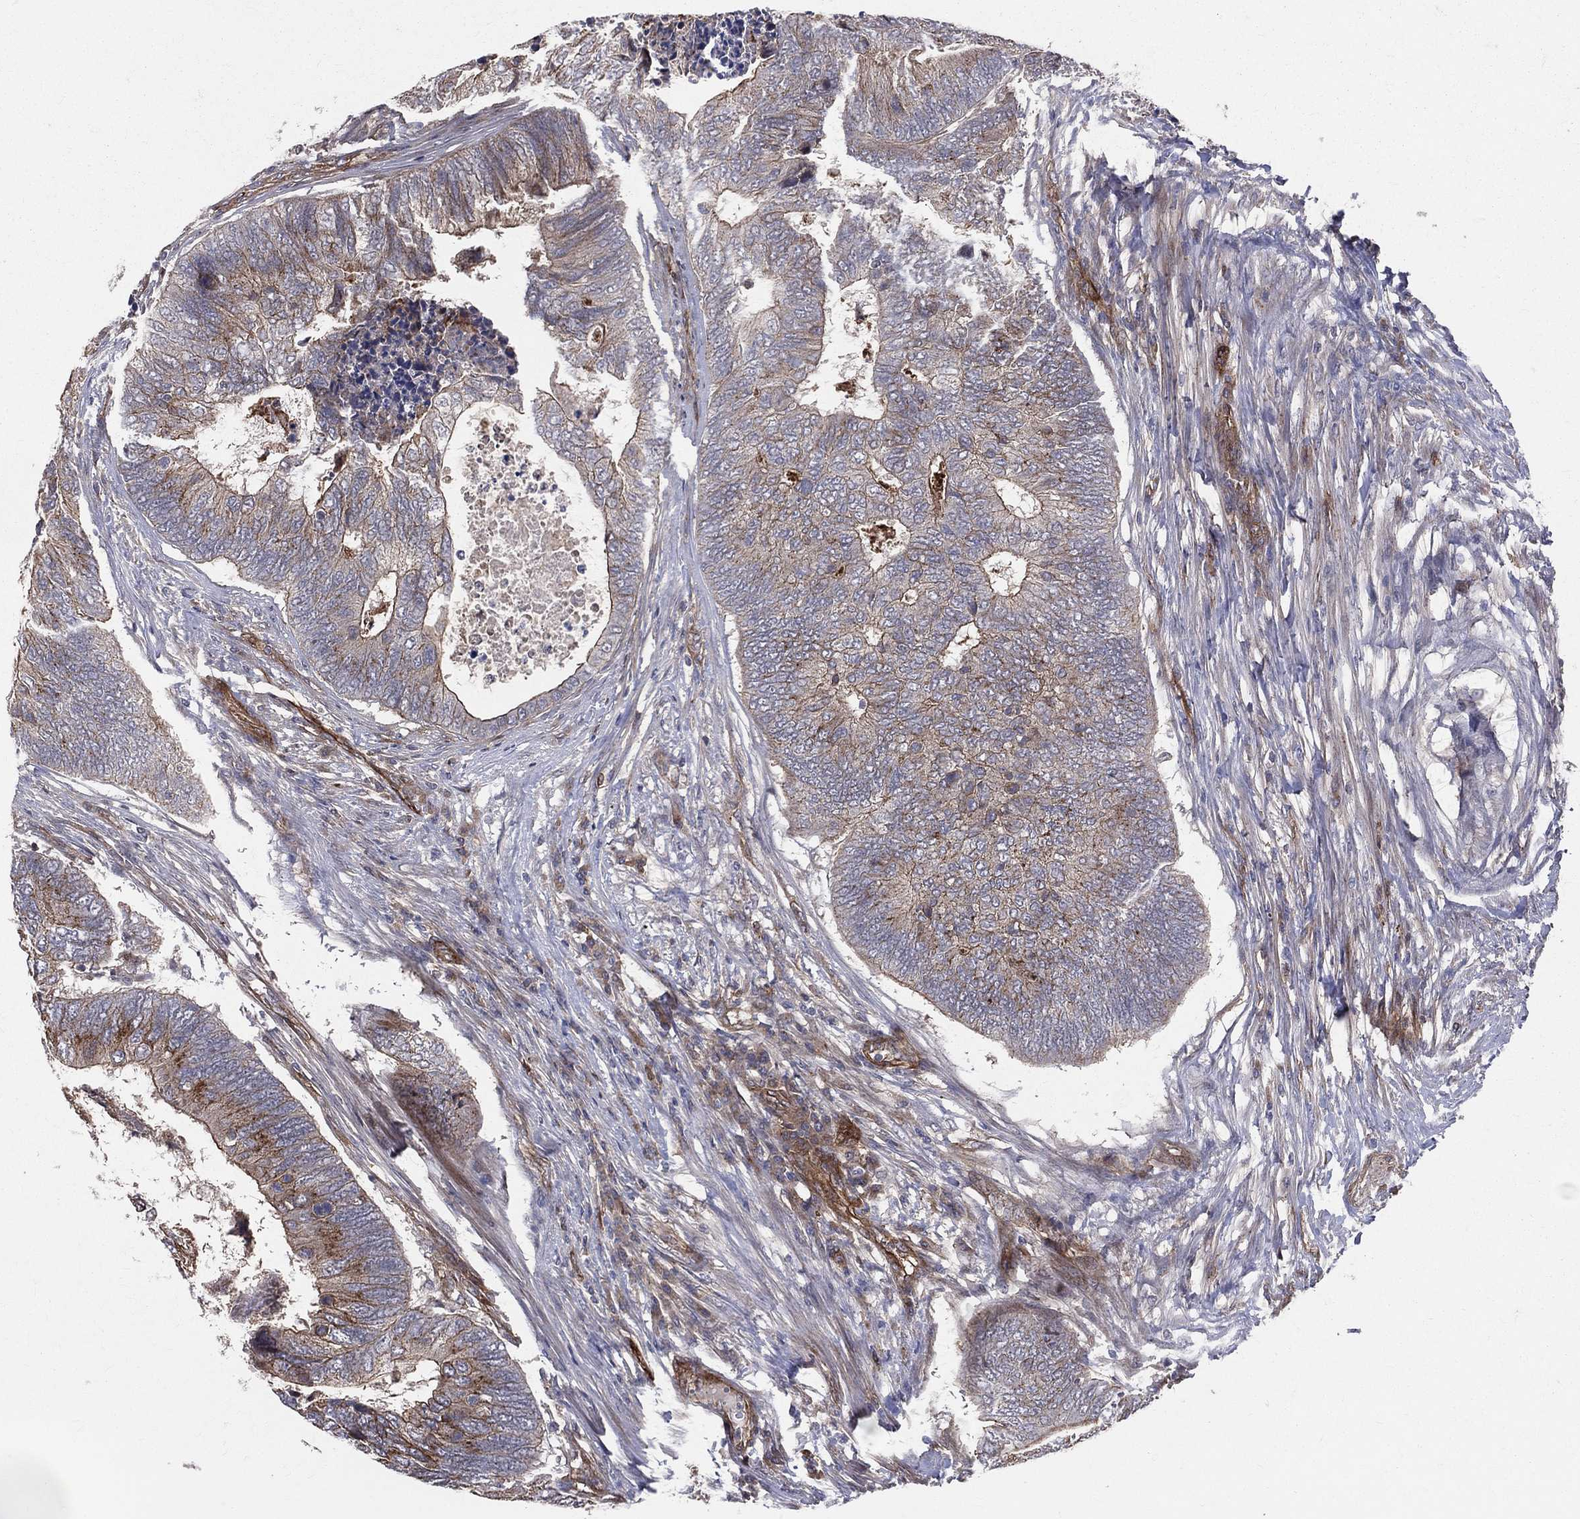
{"staining": {"intensity": "moderate", "quantity": "<25%", "location": "cytoplasmic/membranous"}, "tissue": "colorectal cancer", "cell_type": "Tumor cells", "image_type": "cancer", "snomed": [{"axis": "morphology", "description": "Adenocarcinoma, NOS"}, {"axis": "topography", "description": "Colon"}], "caption": "Immunohistochemistry image of human adenocarcinoma (colorectal) stained for a protein (brown), which demonstrates low levels of moderate cytoplasmic/membranous positivity in about <25% of tumor cells.", "gene": "ENTPD1", "patient": {"sex": "female", "age": 67}}